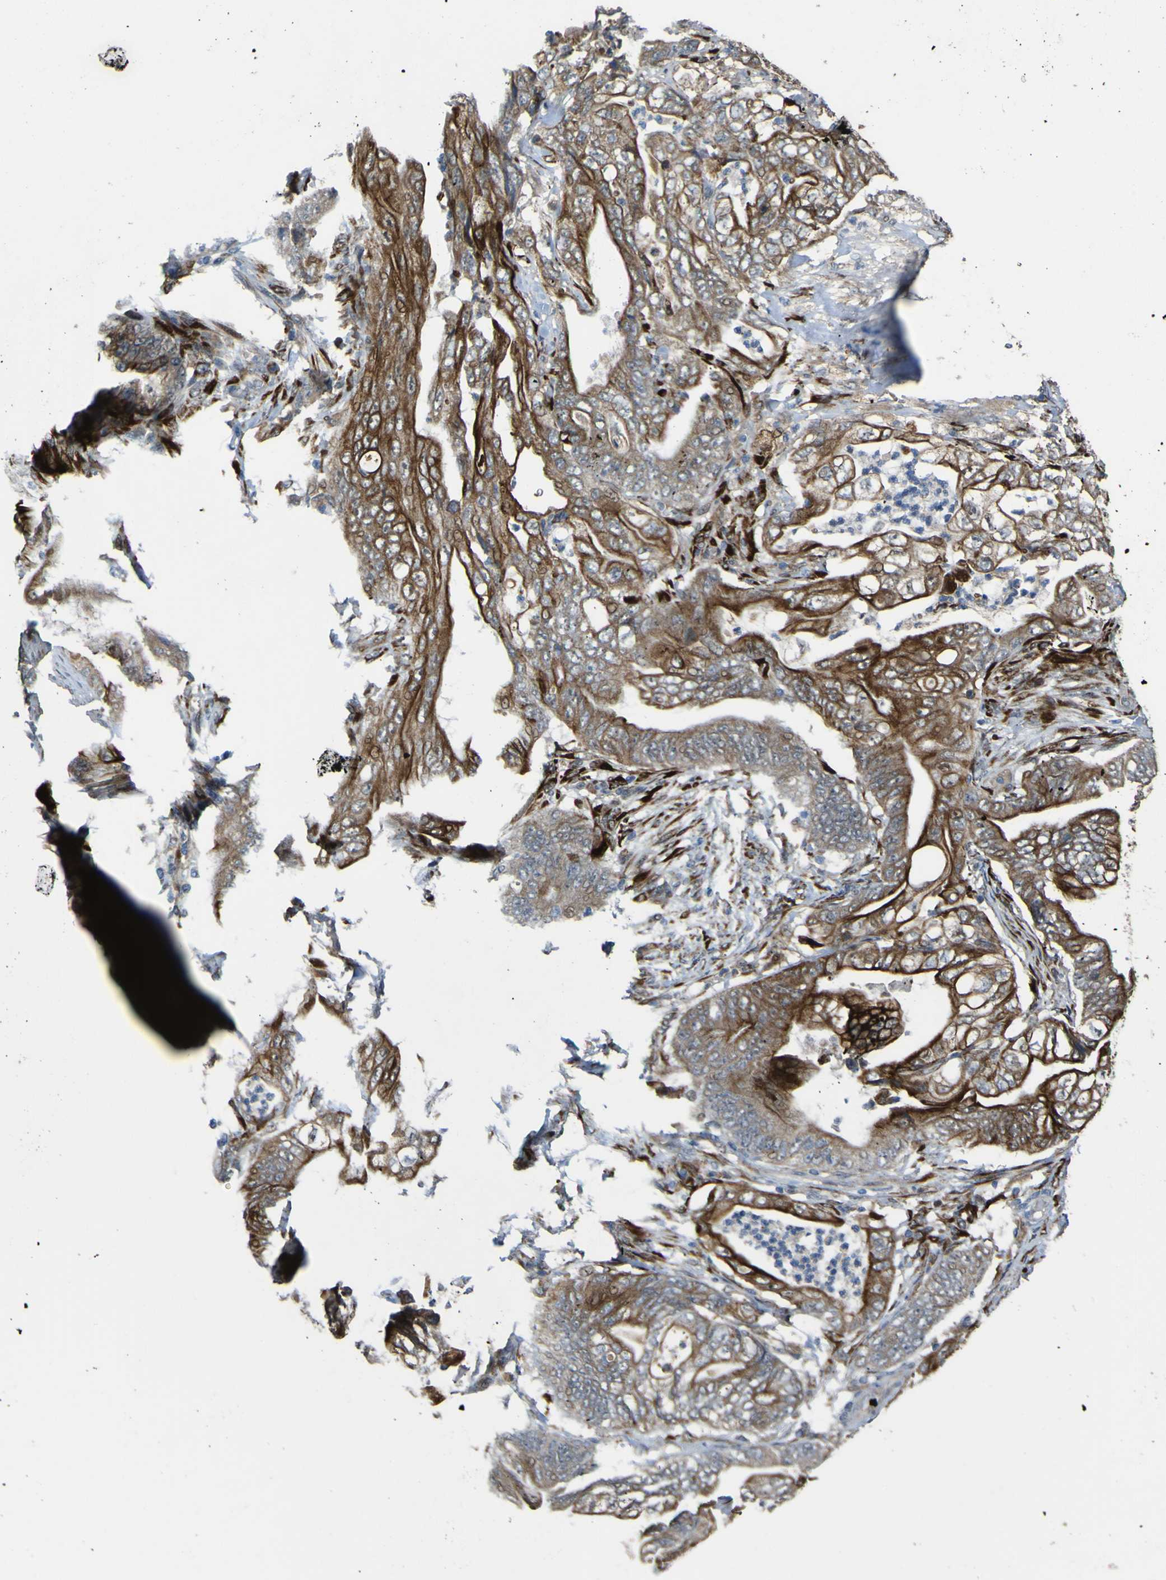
{"staining": {"intensity": "strong", "quantity": ">75%", "location": "cytoplasmic/membranous"}, "tissue": "stomach cancer", "cell_type": "Tumor cells", "image_type": "cancer", "snomed": [{"axis": "morphology", "description": "Adenocarcinoma, NOS"}, {"axis": "topography", "description": "Stomach"}], "caption": "Immunohistochemistry histopathology image of neoplastic tissue: adenocarcinoma (stomach) stained using immunohistochemistry (IHC) exhibits high levels of strong protein expression localized specifically in the cytoplasmic/membranous of tumor cells, appearing as a cytoplasmic/membranous brown color.", "gene": "LBHD1", "patient": {"sex": "female", "age": 73}}